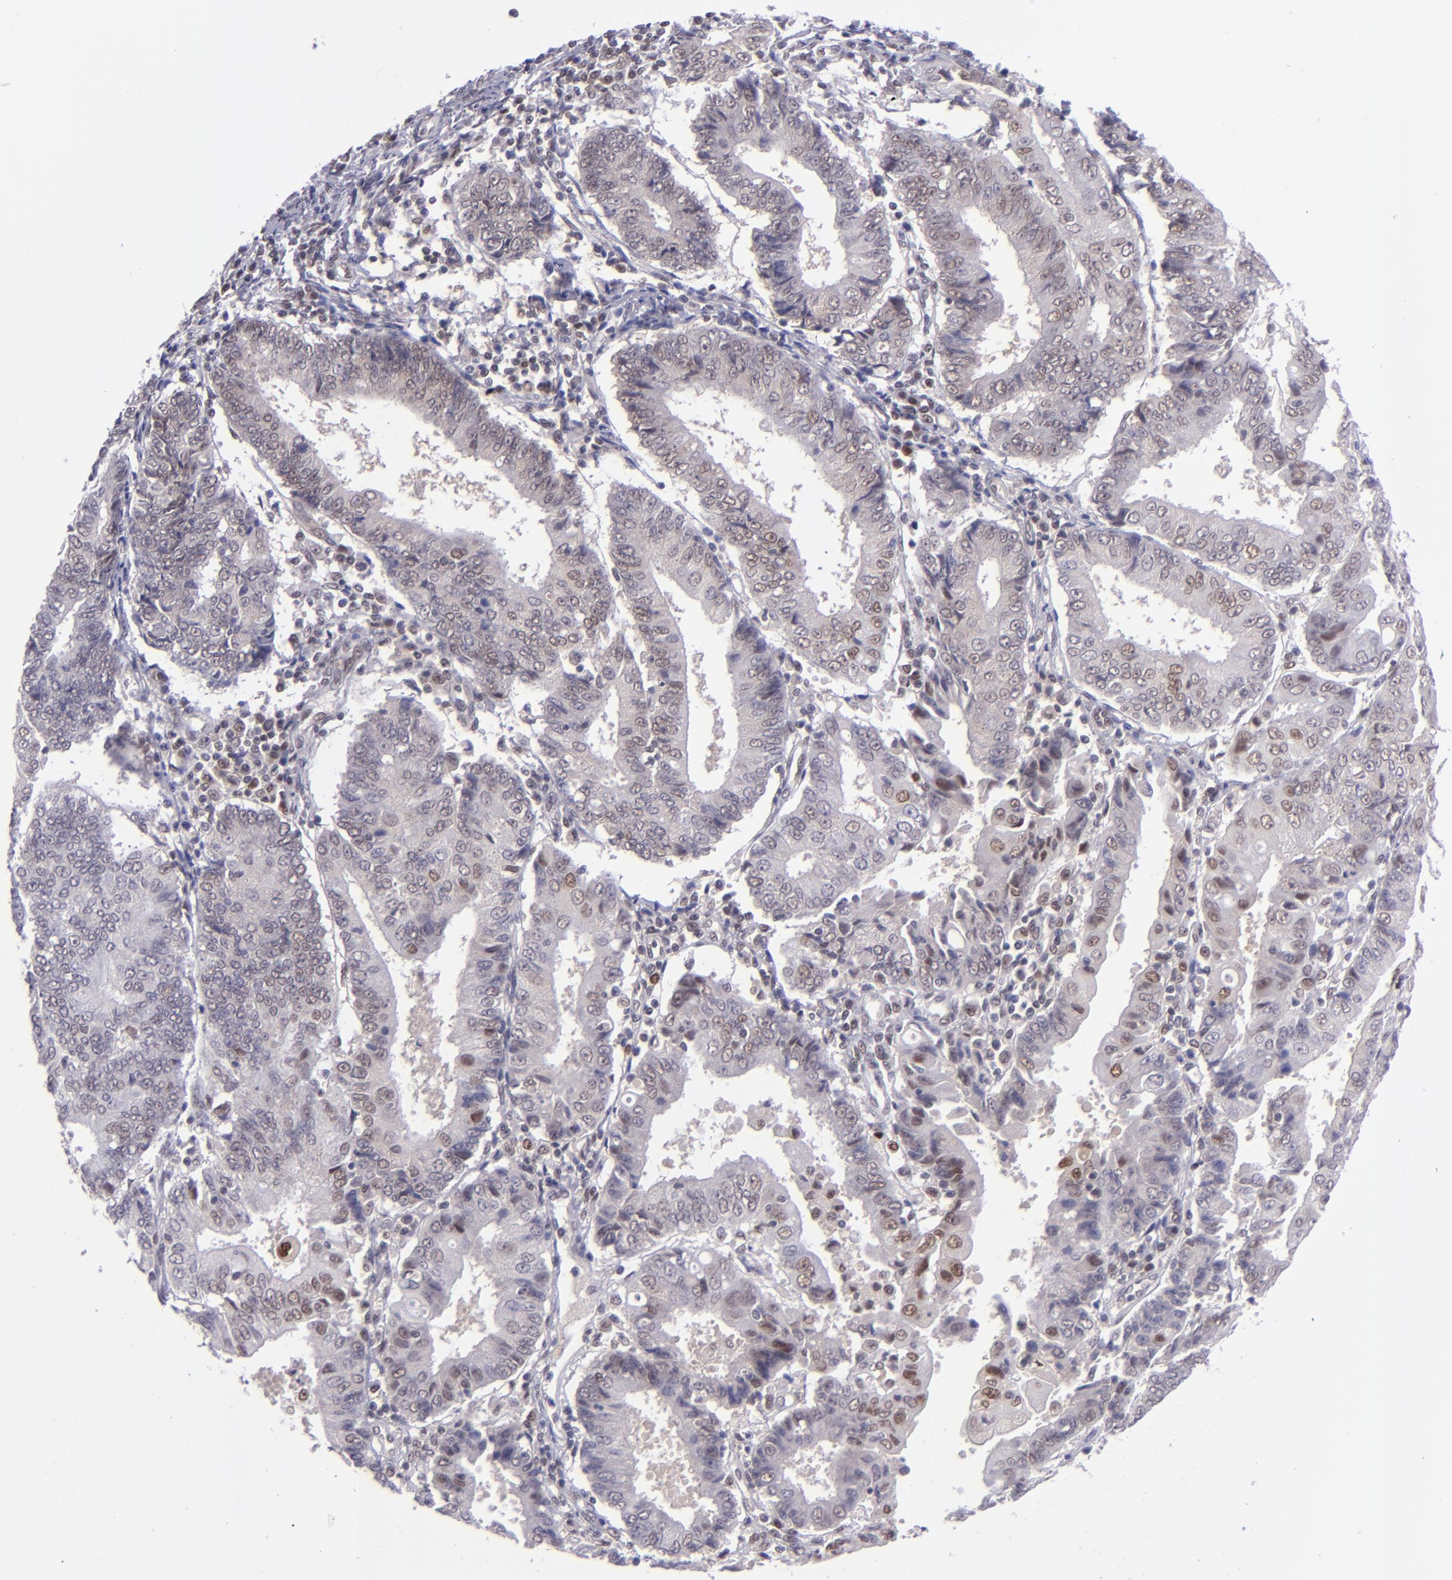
{"staining": {"intensity": "weak", "quantity": ">75%", "location": "nuclear"}, "tissue": "endometrial cancer", "cell_type": "Tumor cells", "image_type": "cancer", "snomed": [{"axis": "morphology", "description": "Adenocarcinoma, NOS"}, {"axis": "topography", "description": "Endometrium"}], "caption": "Immunohistochemical staining of endometrial adenocarcinoma displays weak nuclear protein staining in about >75% of tumor cells.", "gene": "BAG1", "patient": {"sex": "female", "age": 75}}